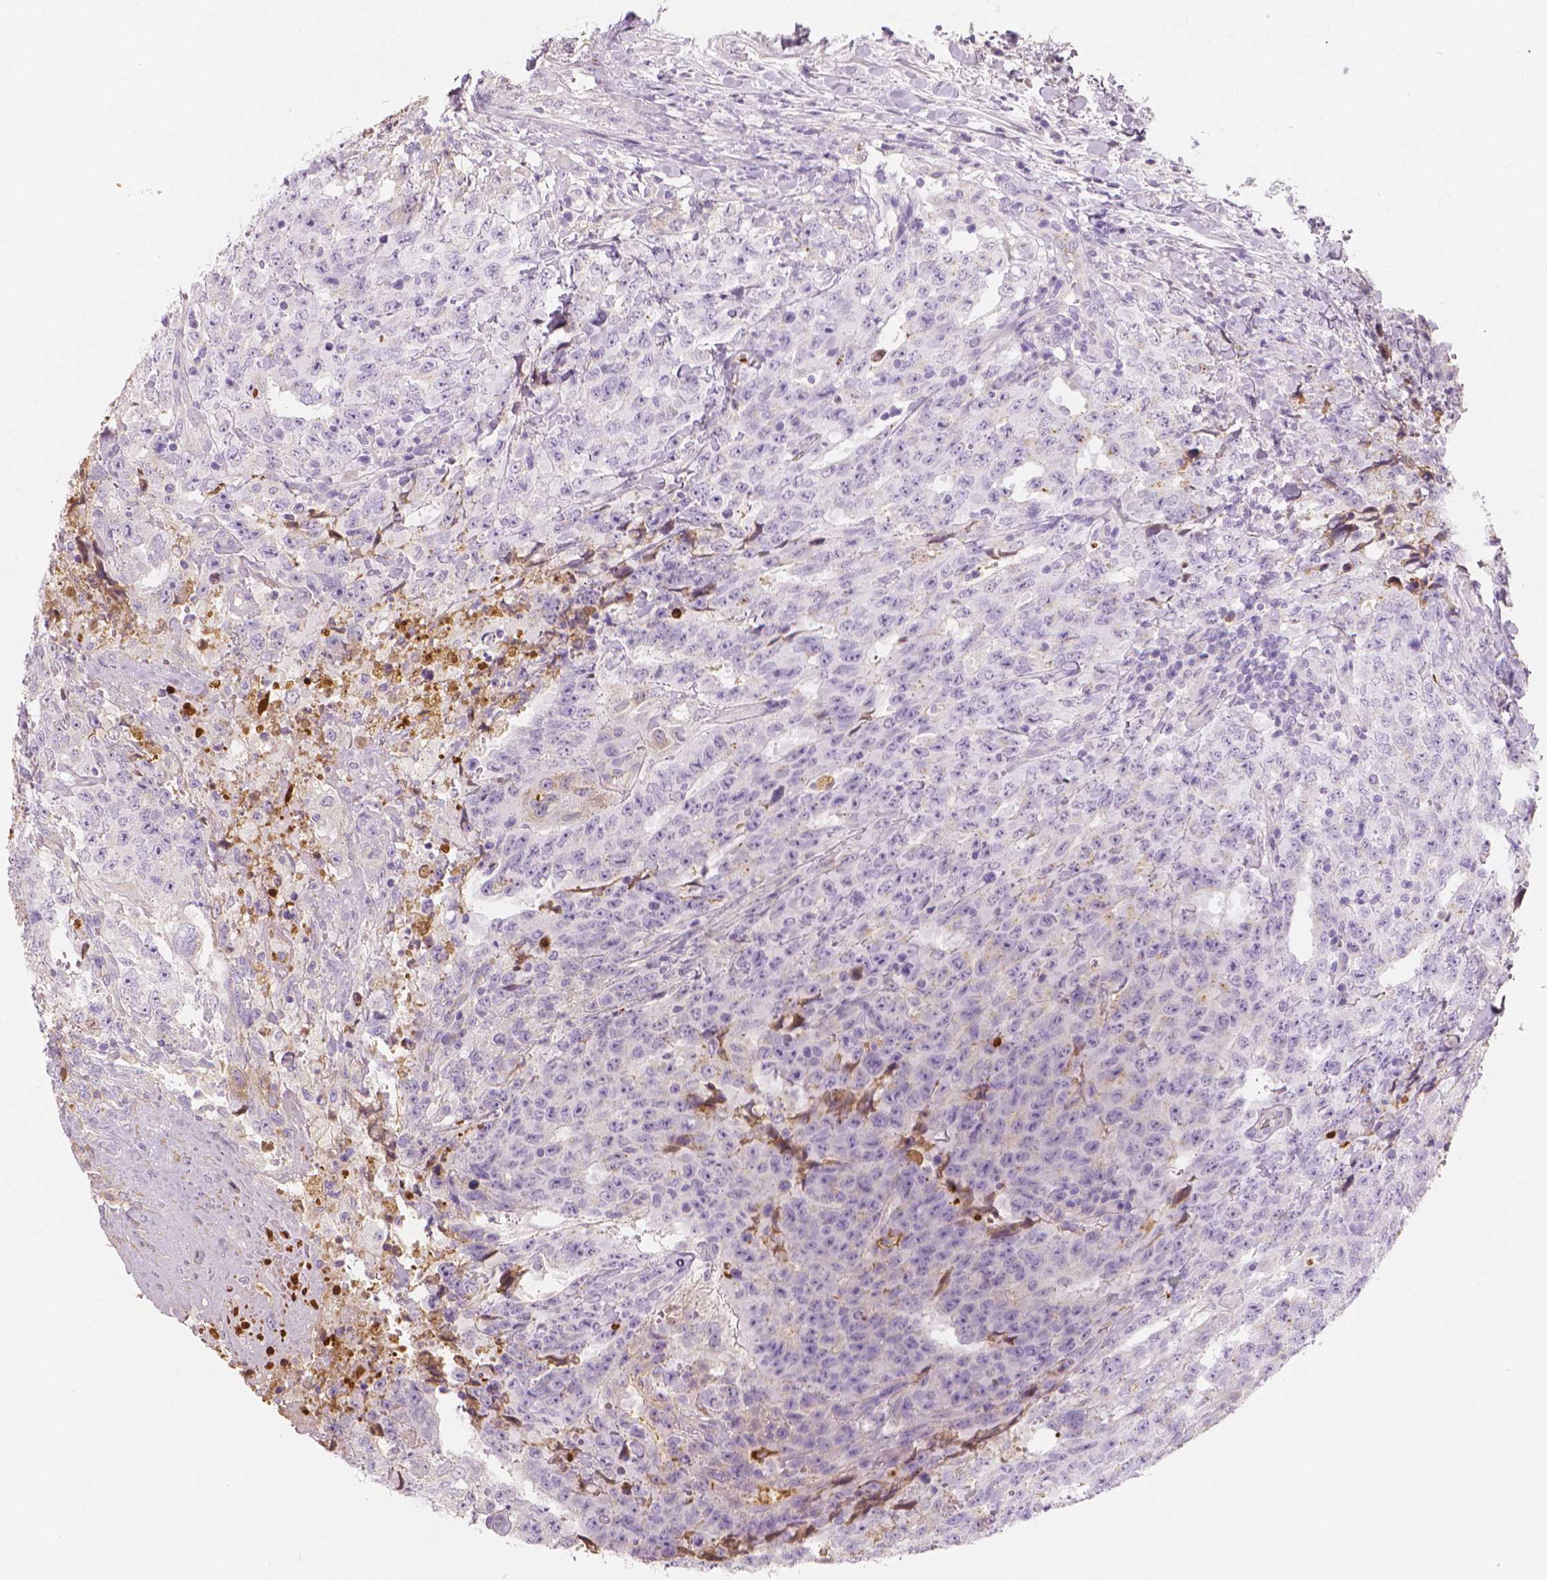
{"staining": {"intensity": "negative", "quantity": "none", "location": "none"}, "tissue": "testis cancer", "cell_type": "Tumor cells", "image_type": "cancer", "snomed": [{"axis": "morphology", "description": "Carcinoma, Embryonal, NOS"}, {"axis": "topography", "description": "Testis"}], "caption": "Testis cancer (embryonal carcinoma) was stained to show a protein in brown. There is no significant staining in tumor cells. (Stains: DAB immunohistochemistry (IHC) with hematoxylin counter stain, Microscopy: brightfield microscopy at high magnification).", "gene": "APOA4", "patient": {"sex": "male", "age": 24}}